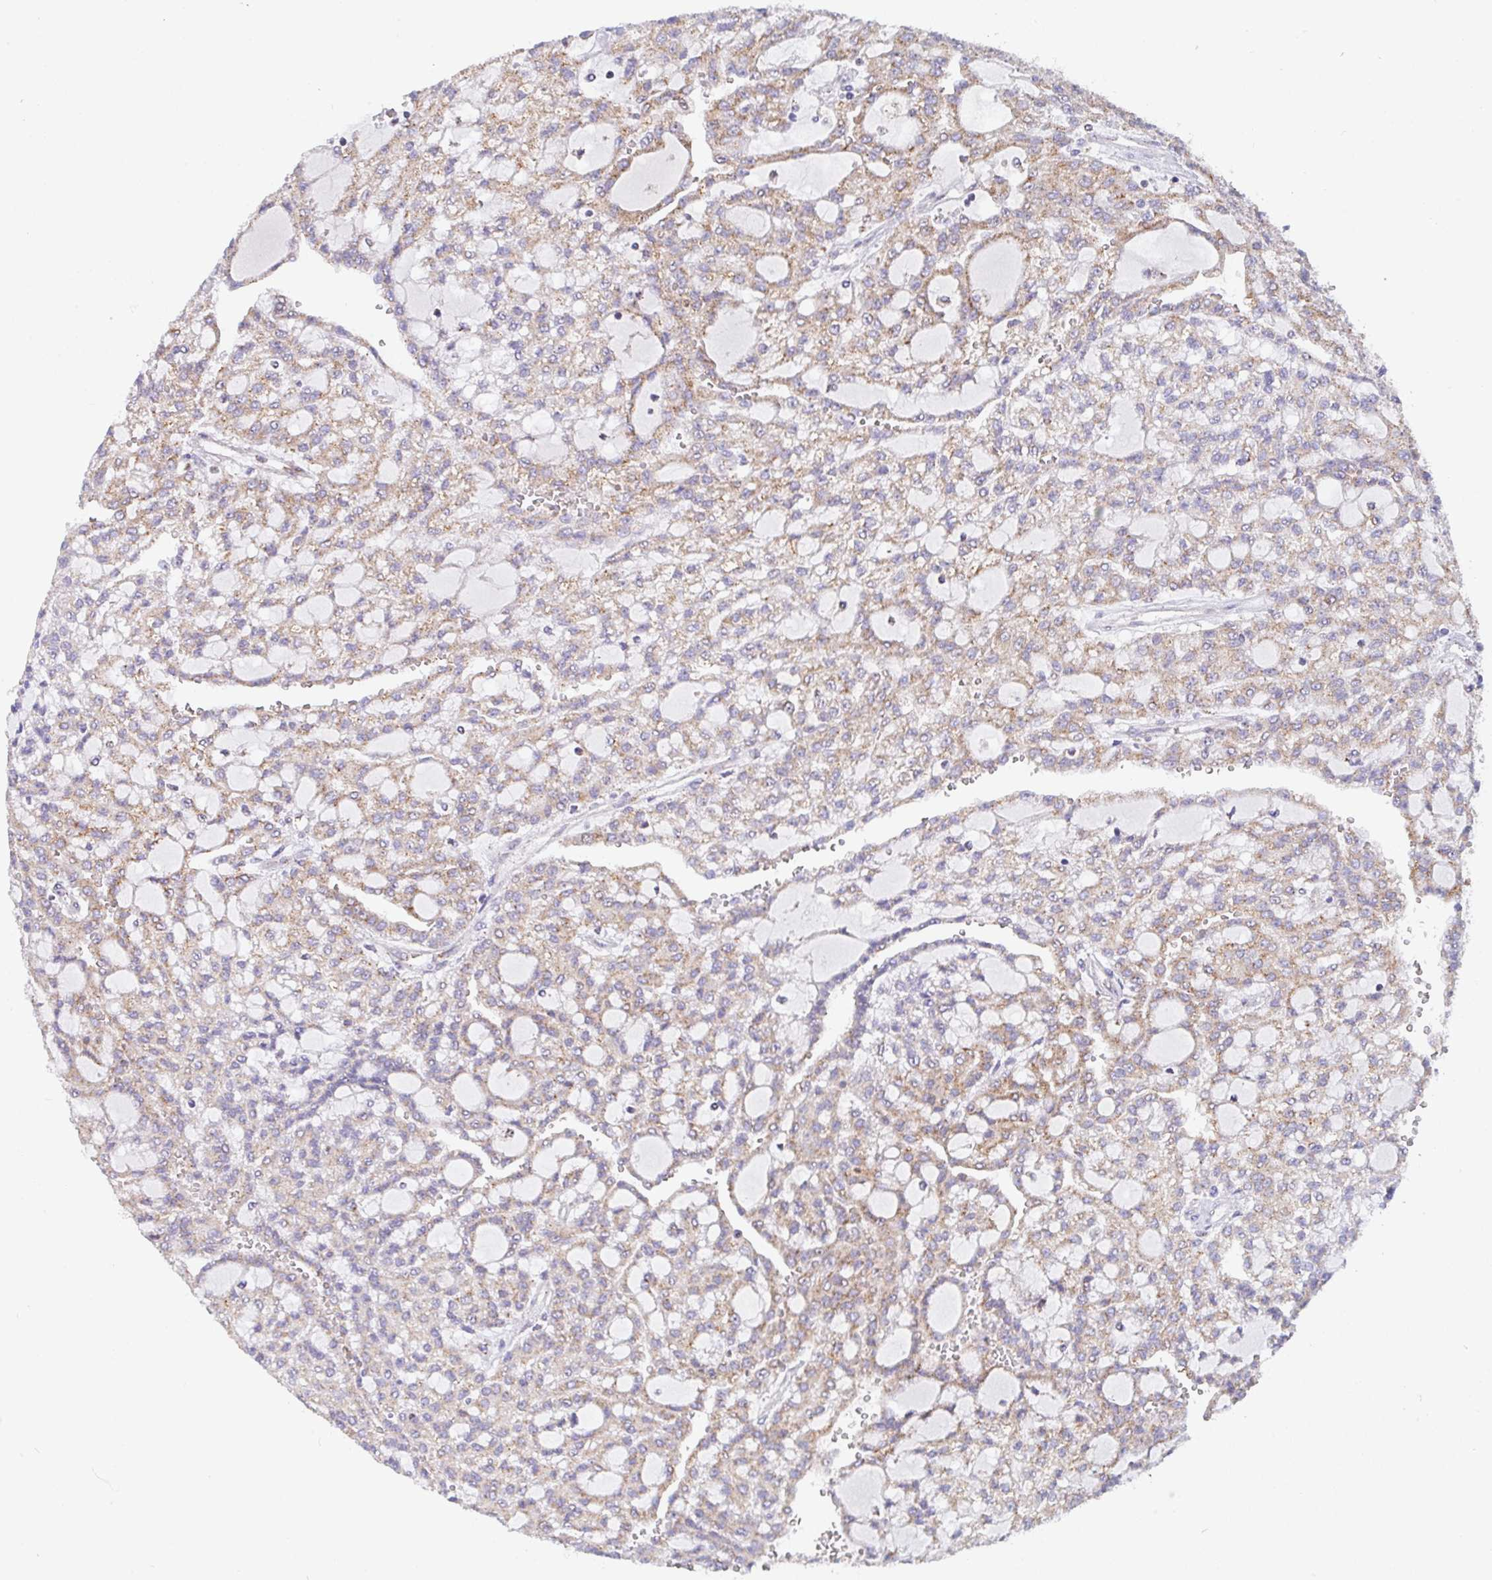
{"staining": {"intensity": "moderate", "quantity": ">75%", "location": "cytoplasmic/membranous"}, "tissue": "renal cancer", "cell_type": "Tumor cells", "image_type": "cancer", "snomed": [{"axis": "morphology", "description": "Adenocarcinoma, NOS"}, {"axis": "topography", "description": "Kidney"}], "caption": "Adenocarcinoma (renal) was stained to show a protein in brown. There is medium levels of moderate cytoplasmic/membranous staining in about >75% of tumor cells.", "gene": "PROSER3", "patient": {"sex": "male", "age": 63}}